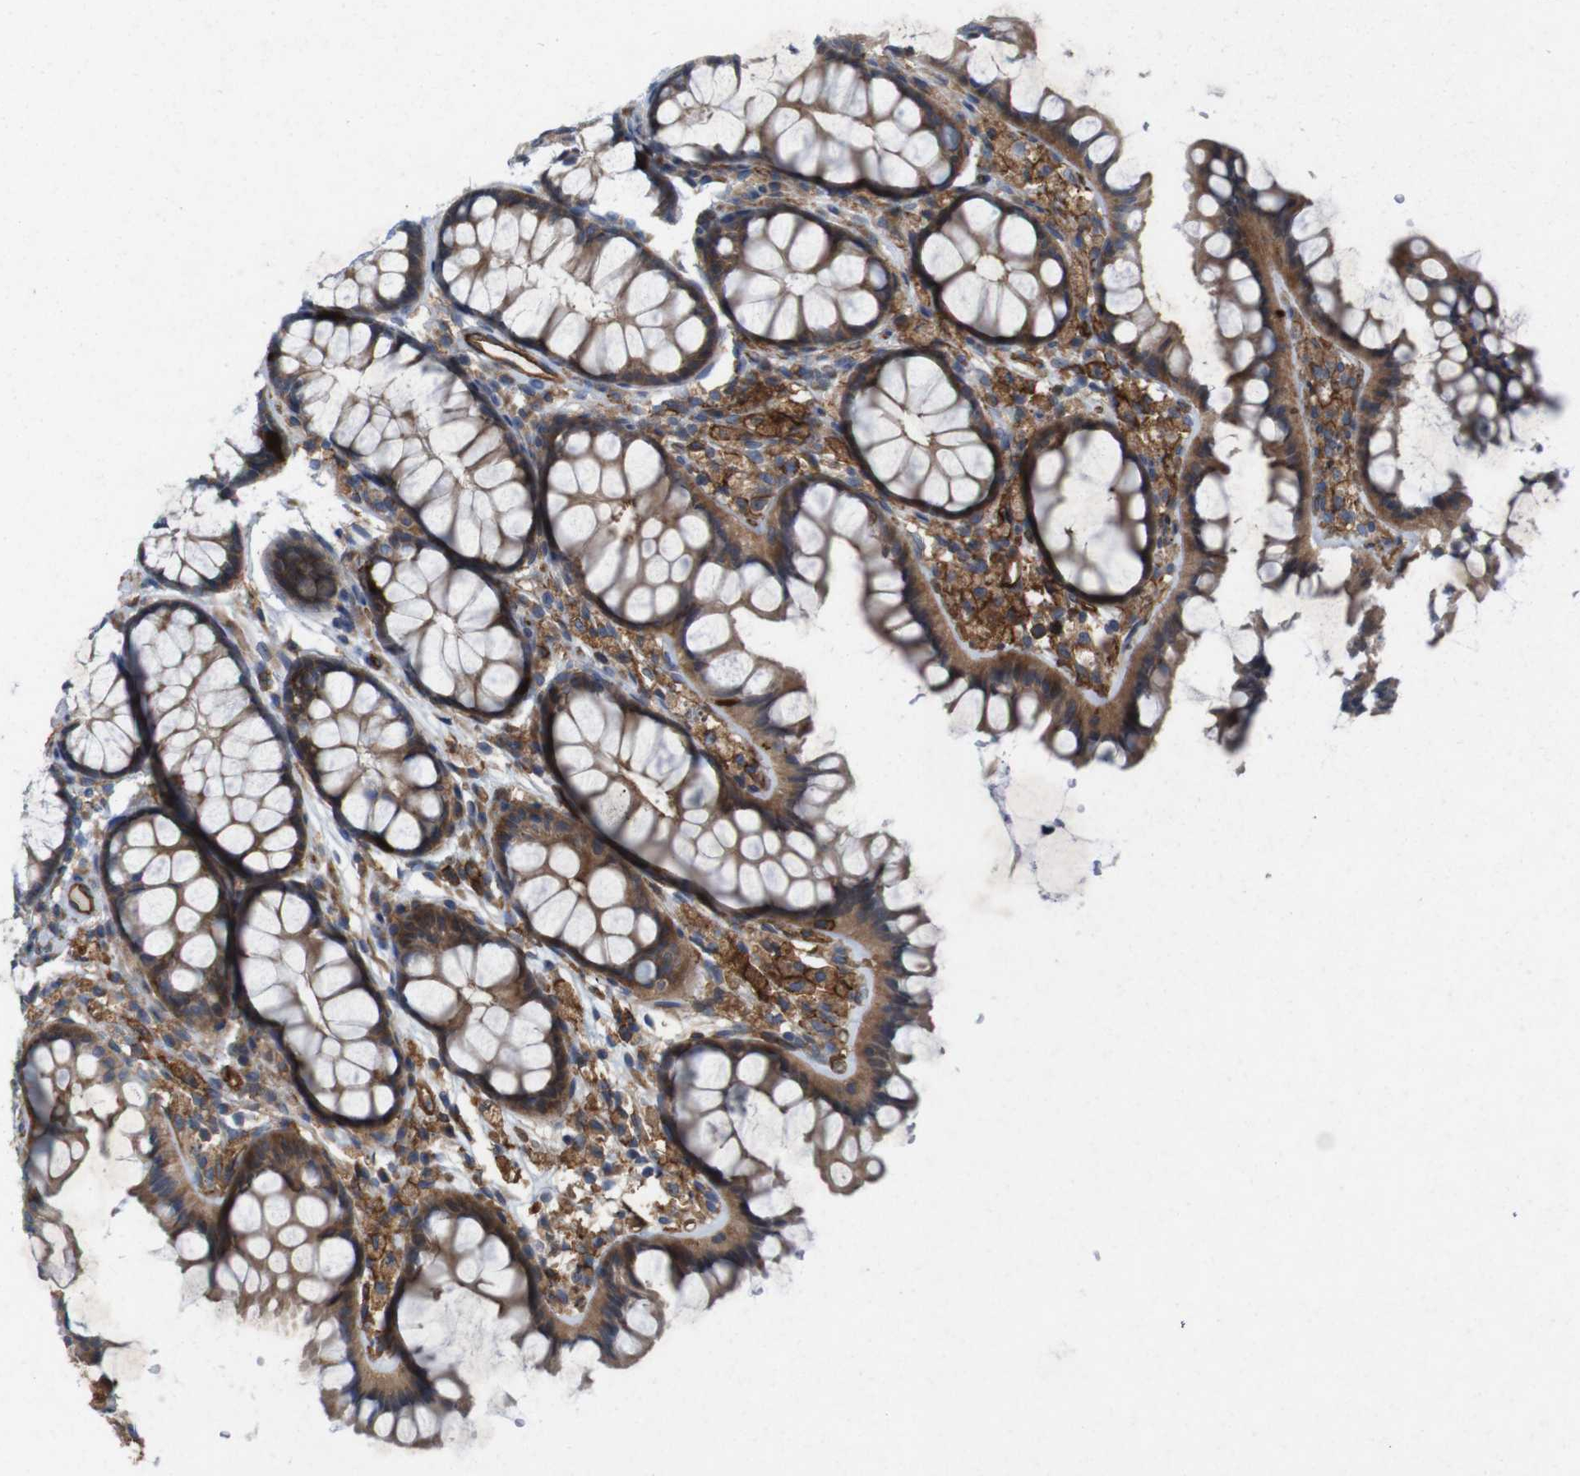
{"staining": {"intensity": "weak", "quantity": ">75%", "location": "cytoplasmic/membranous"}, "tissue": "colon", "cell_type": "Endothelial cells", "image_type": "normal", "snomed": [{"axis": "morphology", "description": "Normal tissue, NOS"}, {"axis": "topography", "description": "Colon"}], "caption": "IHC of benign colon shows low levels of weak cytoplasmic/membranous positivity in approximately >75% of endothelial cells.", "gene": "SIGLEC8", "patient": {"sex": "female", "age": 55}}